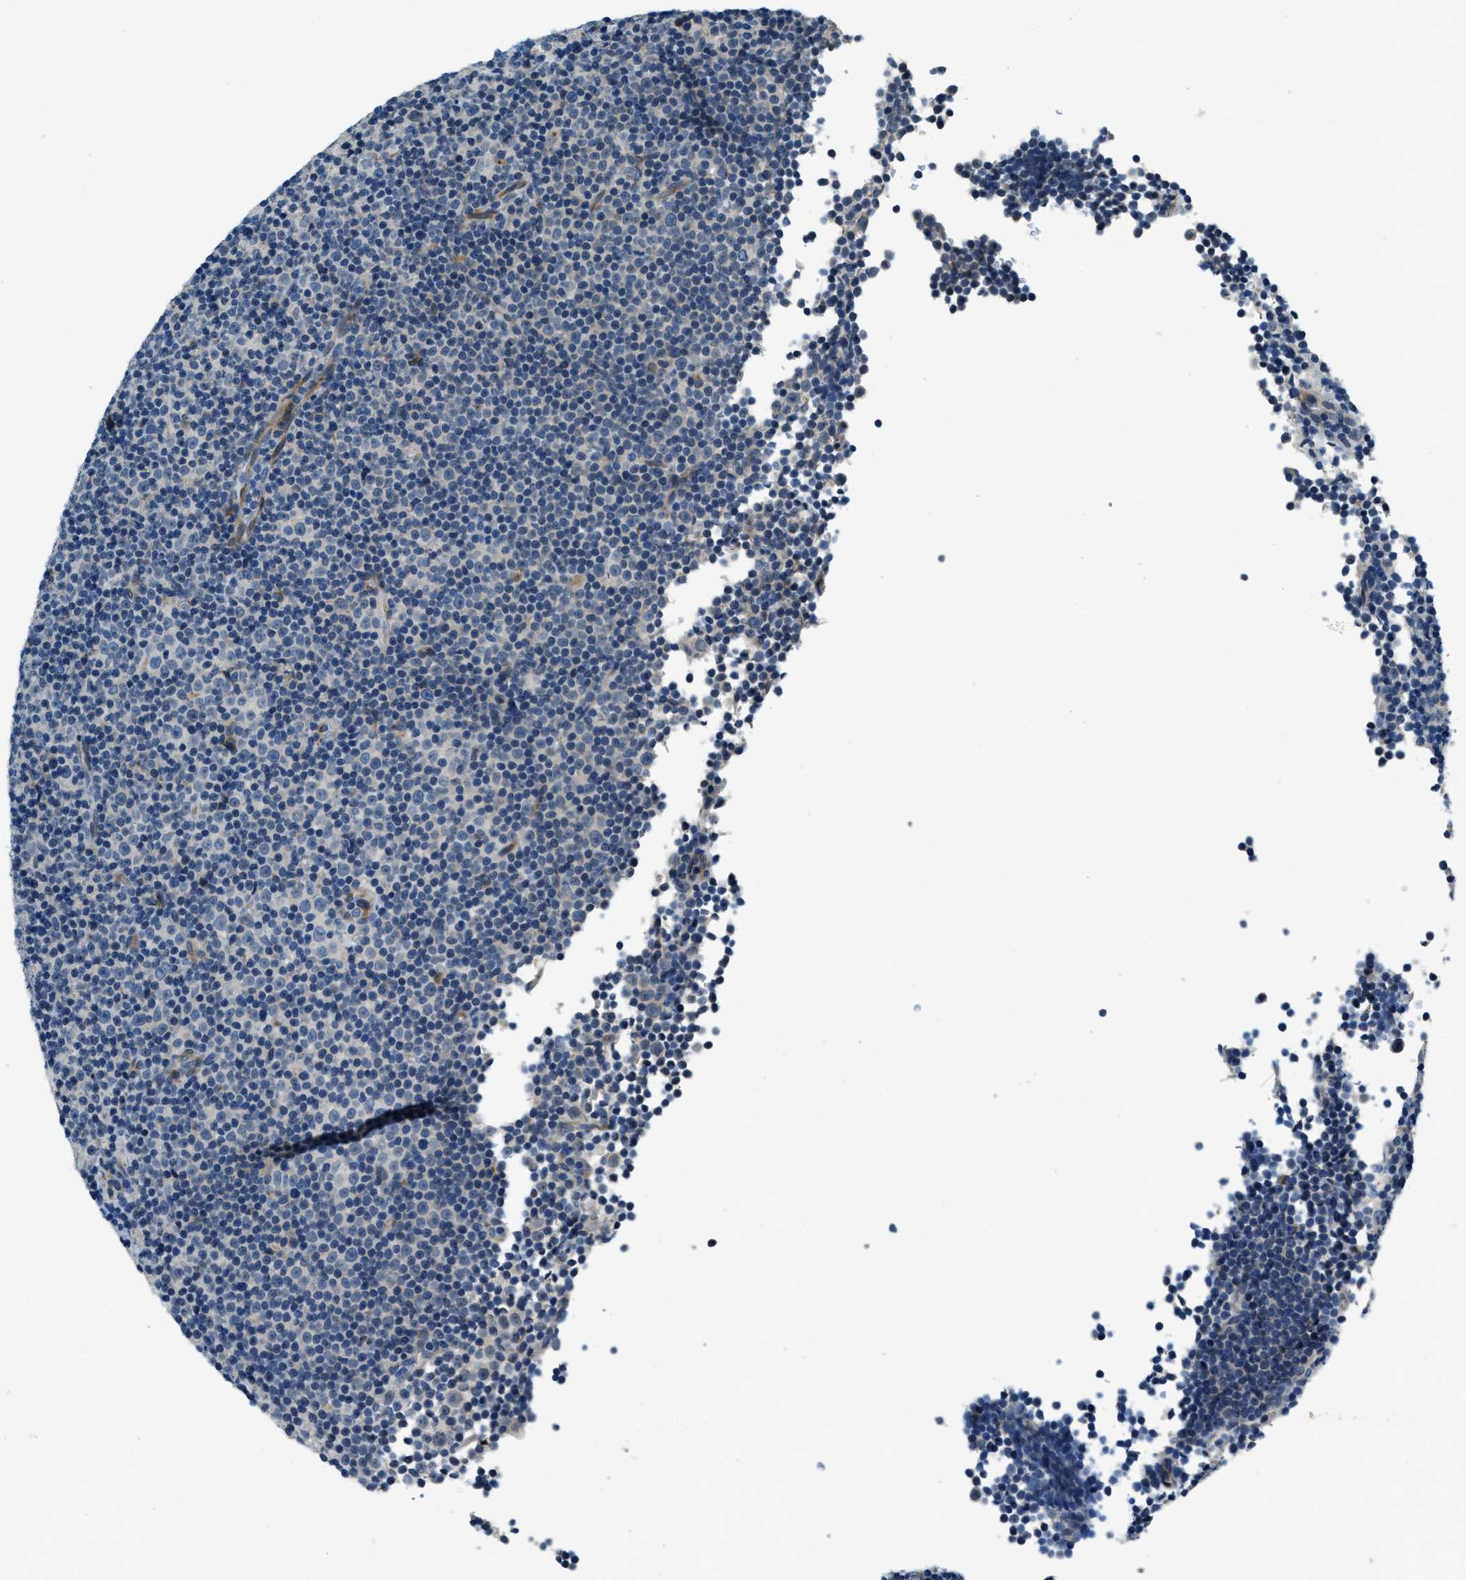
{"staining": {"intensity": "negative", "quantity": "none", "location": "none"}, "tissue": "lymphoma", "cell_type": "Tumor cells", "image_type": "cancer", "snomed": [{"axis": "morphology", "description": "Malignant lymphoma, non-Hodgkin's type, Low grade"}, {"axis": "topography", "description": "Lymph node"}], "caption": "DAB (3,3'-diaminobenzidine) immunohistochemical staining of low-grade malignant lymphoma, non-Hodgkin's type displays no significant staining in tumor cells.", "gene": "HERC2", "patient": {"sex": "female", "age": 67}}